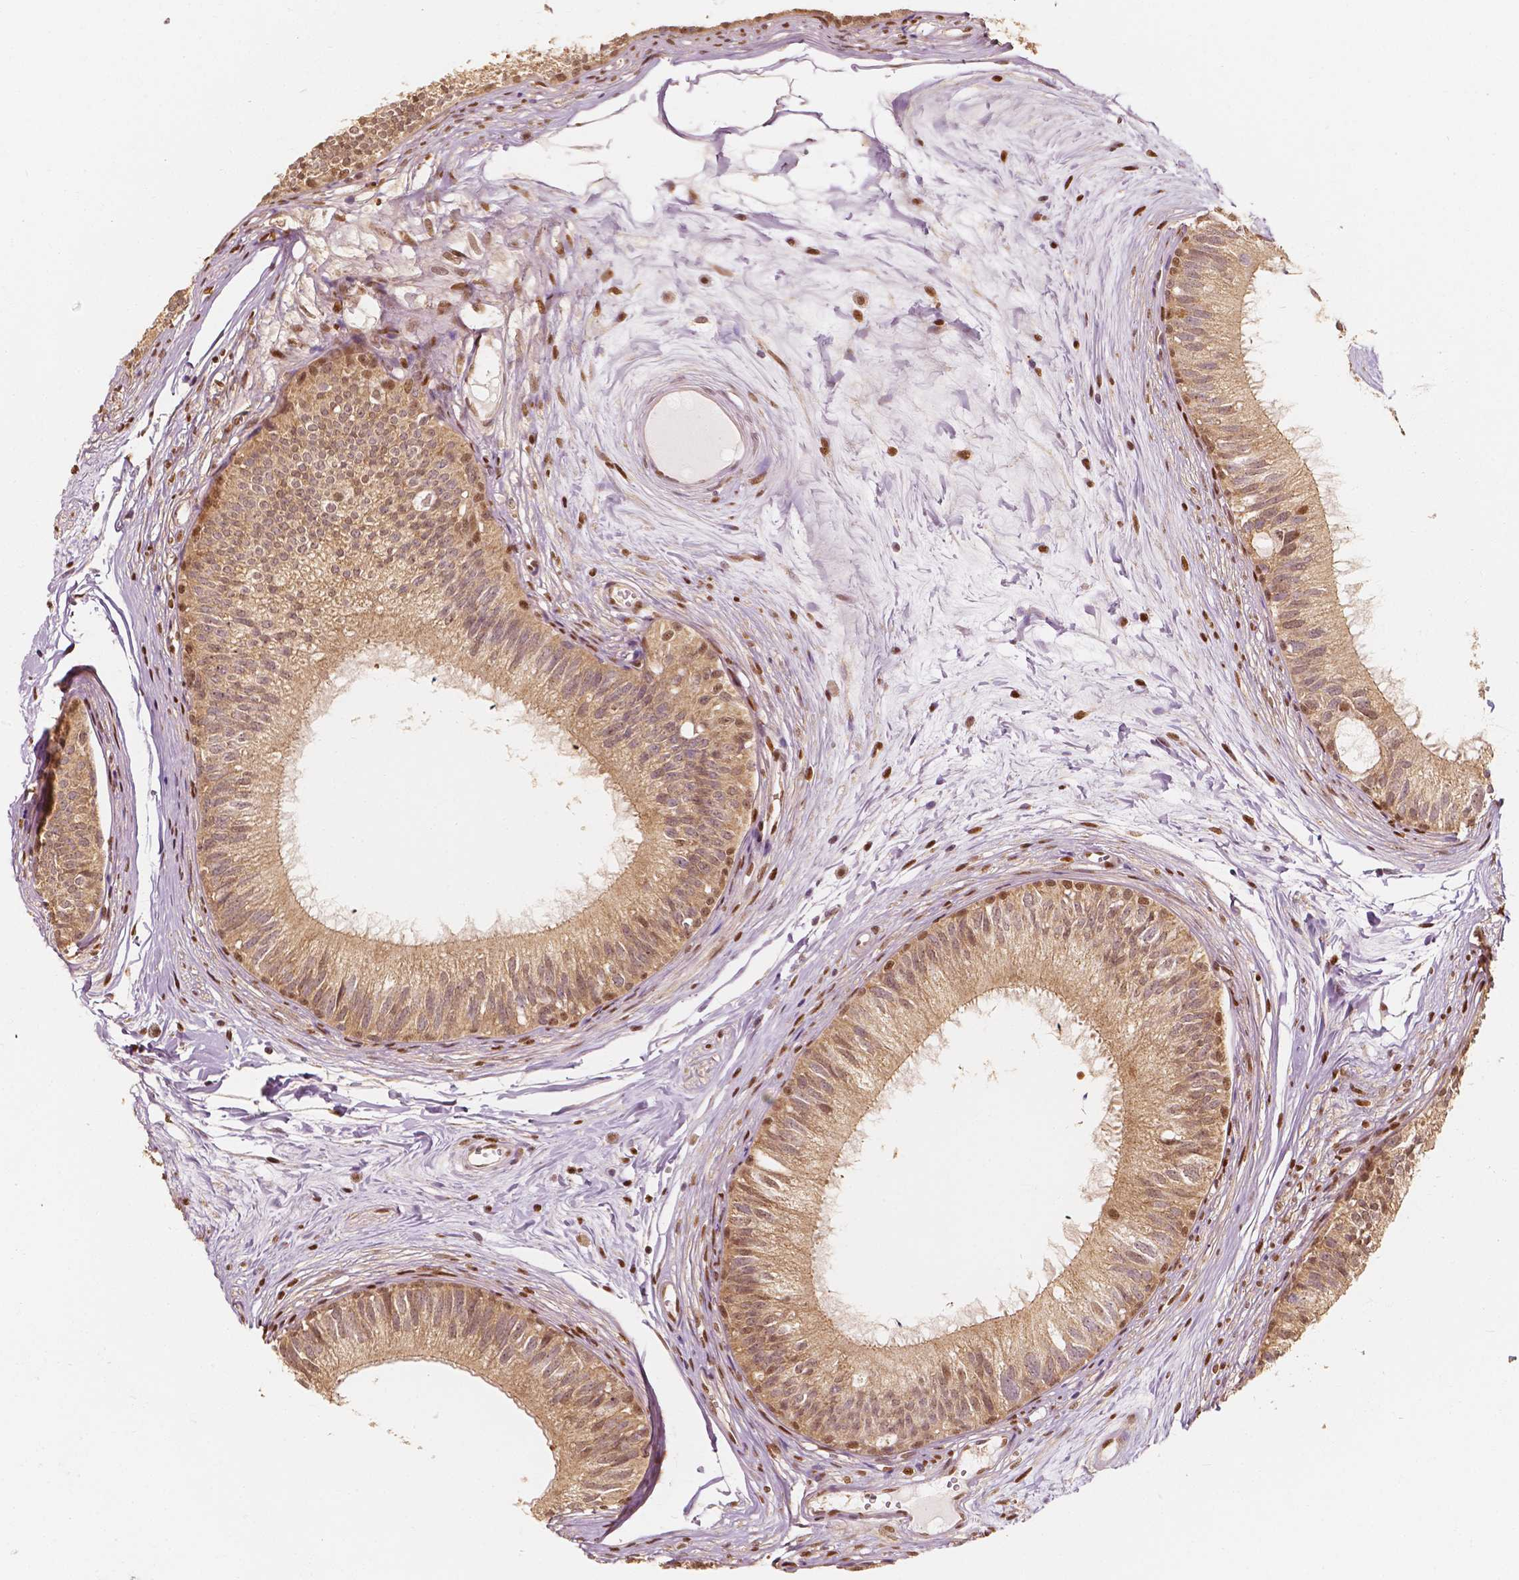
{"staining": {"intensity": "moderate", "quantity": ">75%", "location": "cytoplasmic/membranous,nuclear"}, "tissue": "epididymis", "cell_type": "Glandular cells", "image_type": "normal", "snomed": [{"axis": "morphology", "description": "Normal tissue, NOS"}, {"axis": "topography", "description": "Epididymis"}], "caption": "Epididymis stained with DAB (3,3'-diaminobenzidine) immunohistochemistry exhibits medium levels of moderate cytoplasmic/membranous,nuclear expression in about >75% of glandular cells.", "gene": "TBC1D17", "patient": {"sex": "male", "age": 29}}